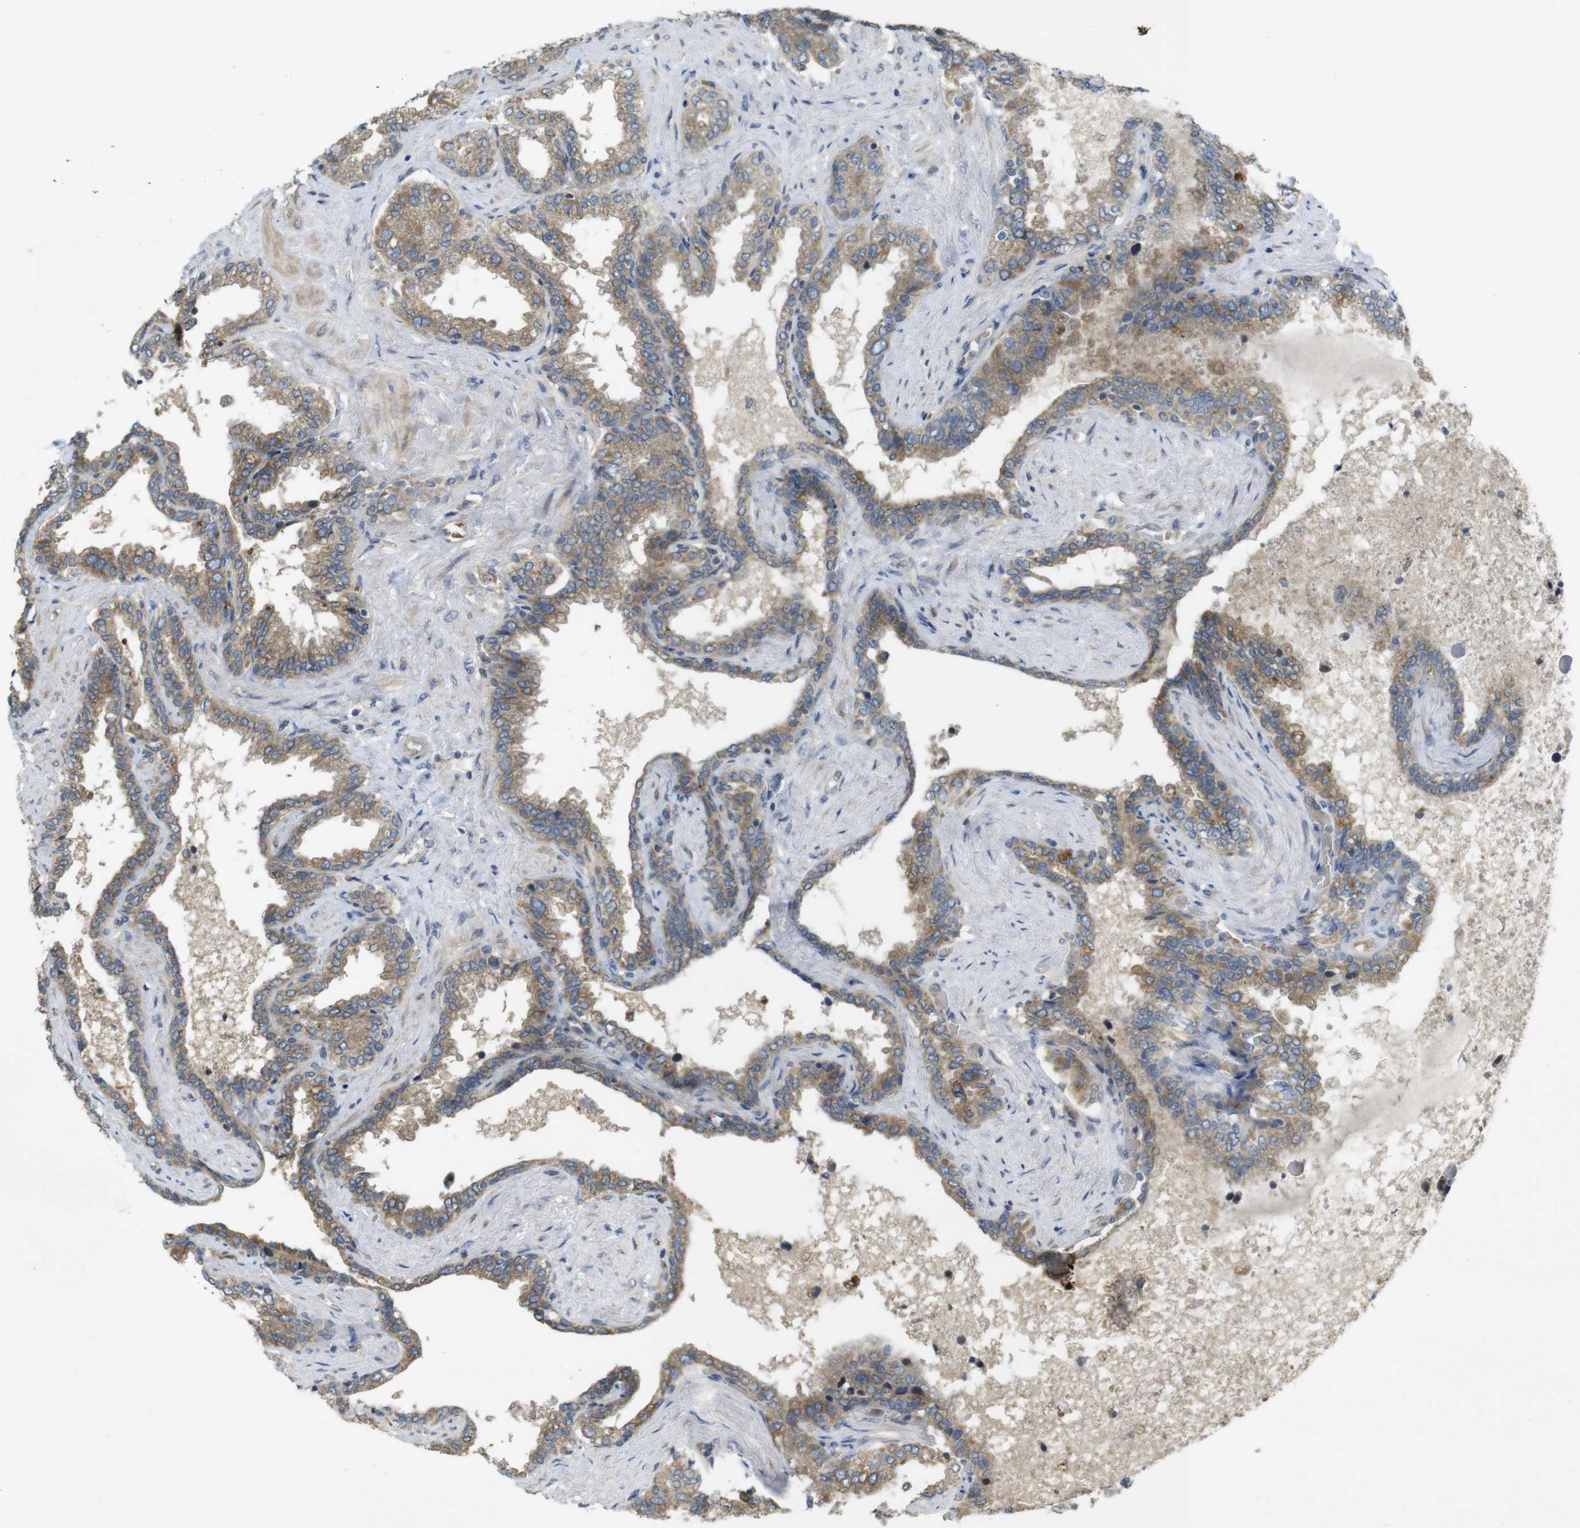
{"staining": {"intensity": "moderate", "quantity": ">75%", "location": "cytoplasmic/membranous"}, "tissue": "seminal vesicle", "cell_type": "Glandular cells", "image_type": "normal", "snomed": [{"axis": "morphology", "description": "Normal tissue, NOS"}, {"axis": "topography", "description": "Seminal veicle"}], "caption": "High-power microscopy captured an immunohistochemistry micrograph of unremarkable seminal vesicle, revealing moderate cytoplasmic/membranous staining in about >75% of glandular cells. (DAB (3,3'-diaminobenzidine) = brown stain, brightfield microscopy at high magnification).", "gene": "CLTC", "patient": {"sex": "male", "age": 46}}